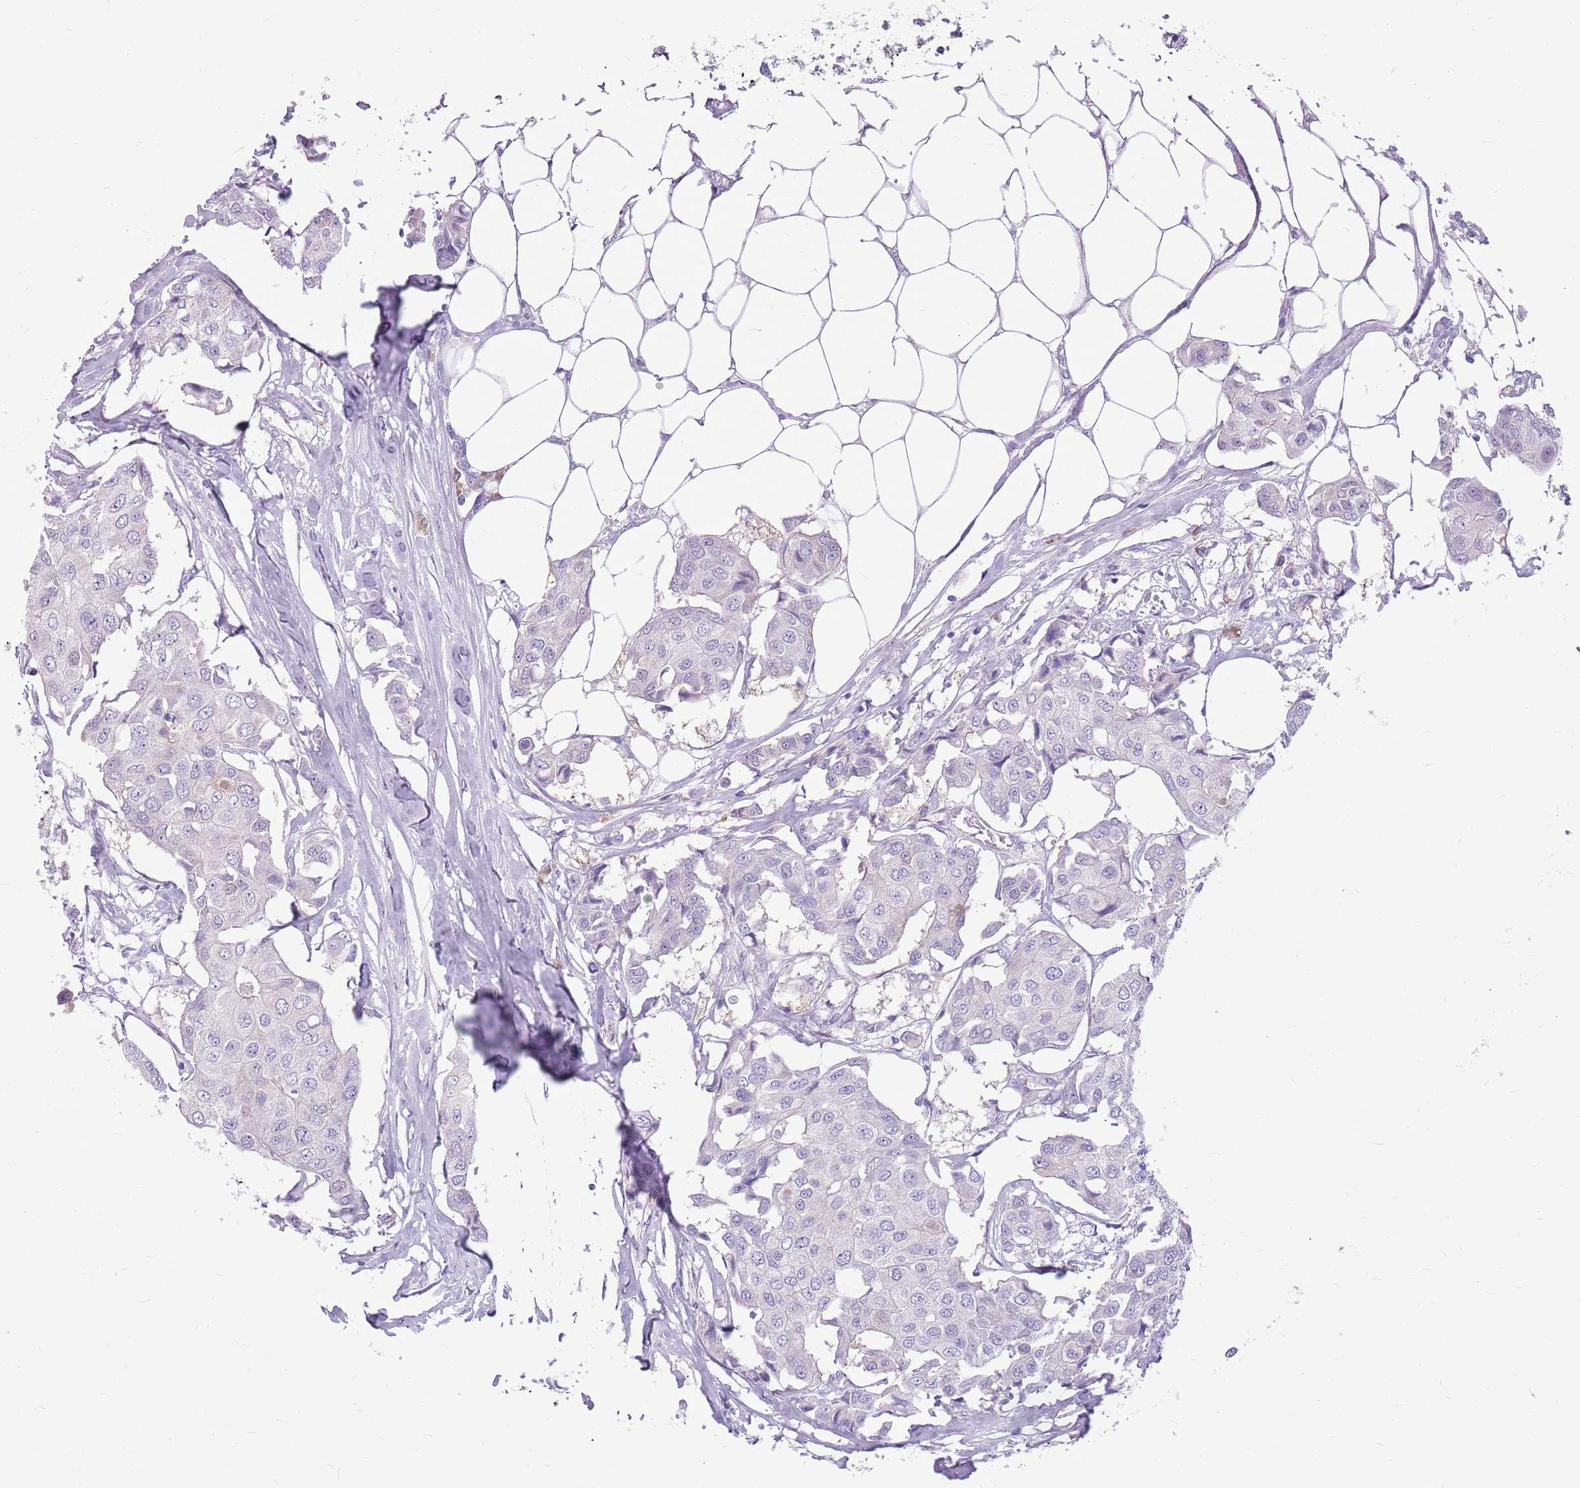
{"staining": {"intensity": "negative", "quantity": "none", "location": "none"}, "tissue": "breast cancer", "cell_type": "Tumor cells", "image_type": "cancer", "snomed": [{"axis": "morphology", "description": "Duct carcinoma"}, {"axis": "topography", "description": "Breast"}, {"axis": "topography", "description": "Lymph node"}], "caption": "A photomicrograph of human breast cancer is negative for staining in tumor cells.", "gene": "ZNF425", "patient": {"sex": "female", "age": 80}}